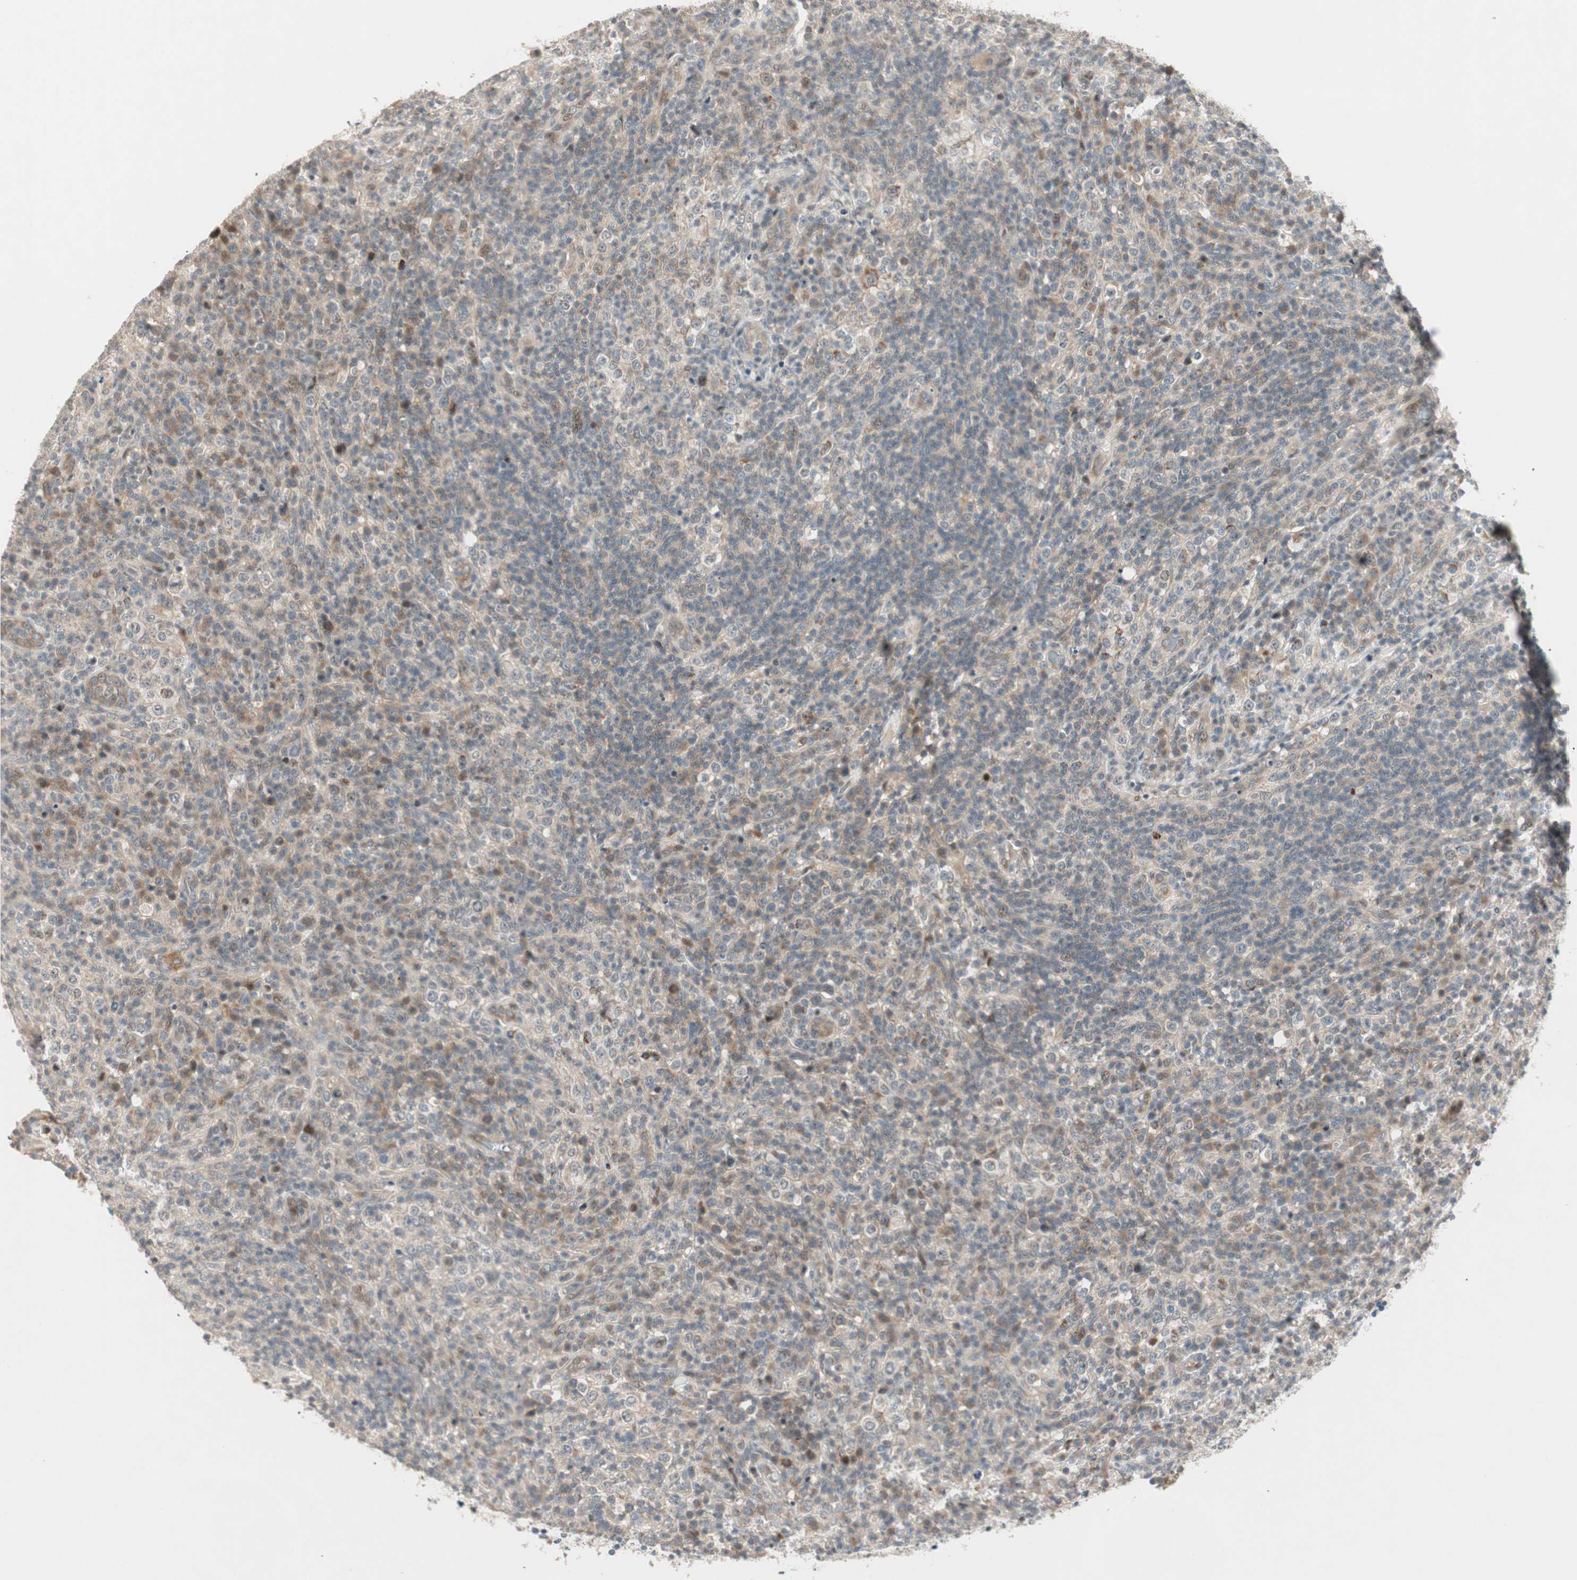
{"staining": {"intensity": "weak", "quantity": "<25%", "location": "nuclear"}, "tissue": "lymphoma", "cell_type": "Tumor cells", "image_type": "cancer", "snomed": [{"axis": "morphology", "description": "Malignant lymphoma, non-Hodgkin's type, High grade"}, {"axis": "topography", "description": "Lymph node"}], "caption": "Photomicrograph shows no significant protein positivity in tumor cells of lymphoma.", "gene": "ACSL5", "patient": {"sex": "female", "age": 76}}